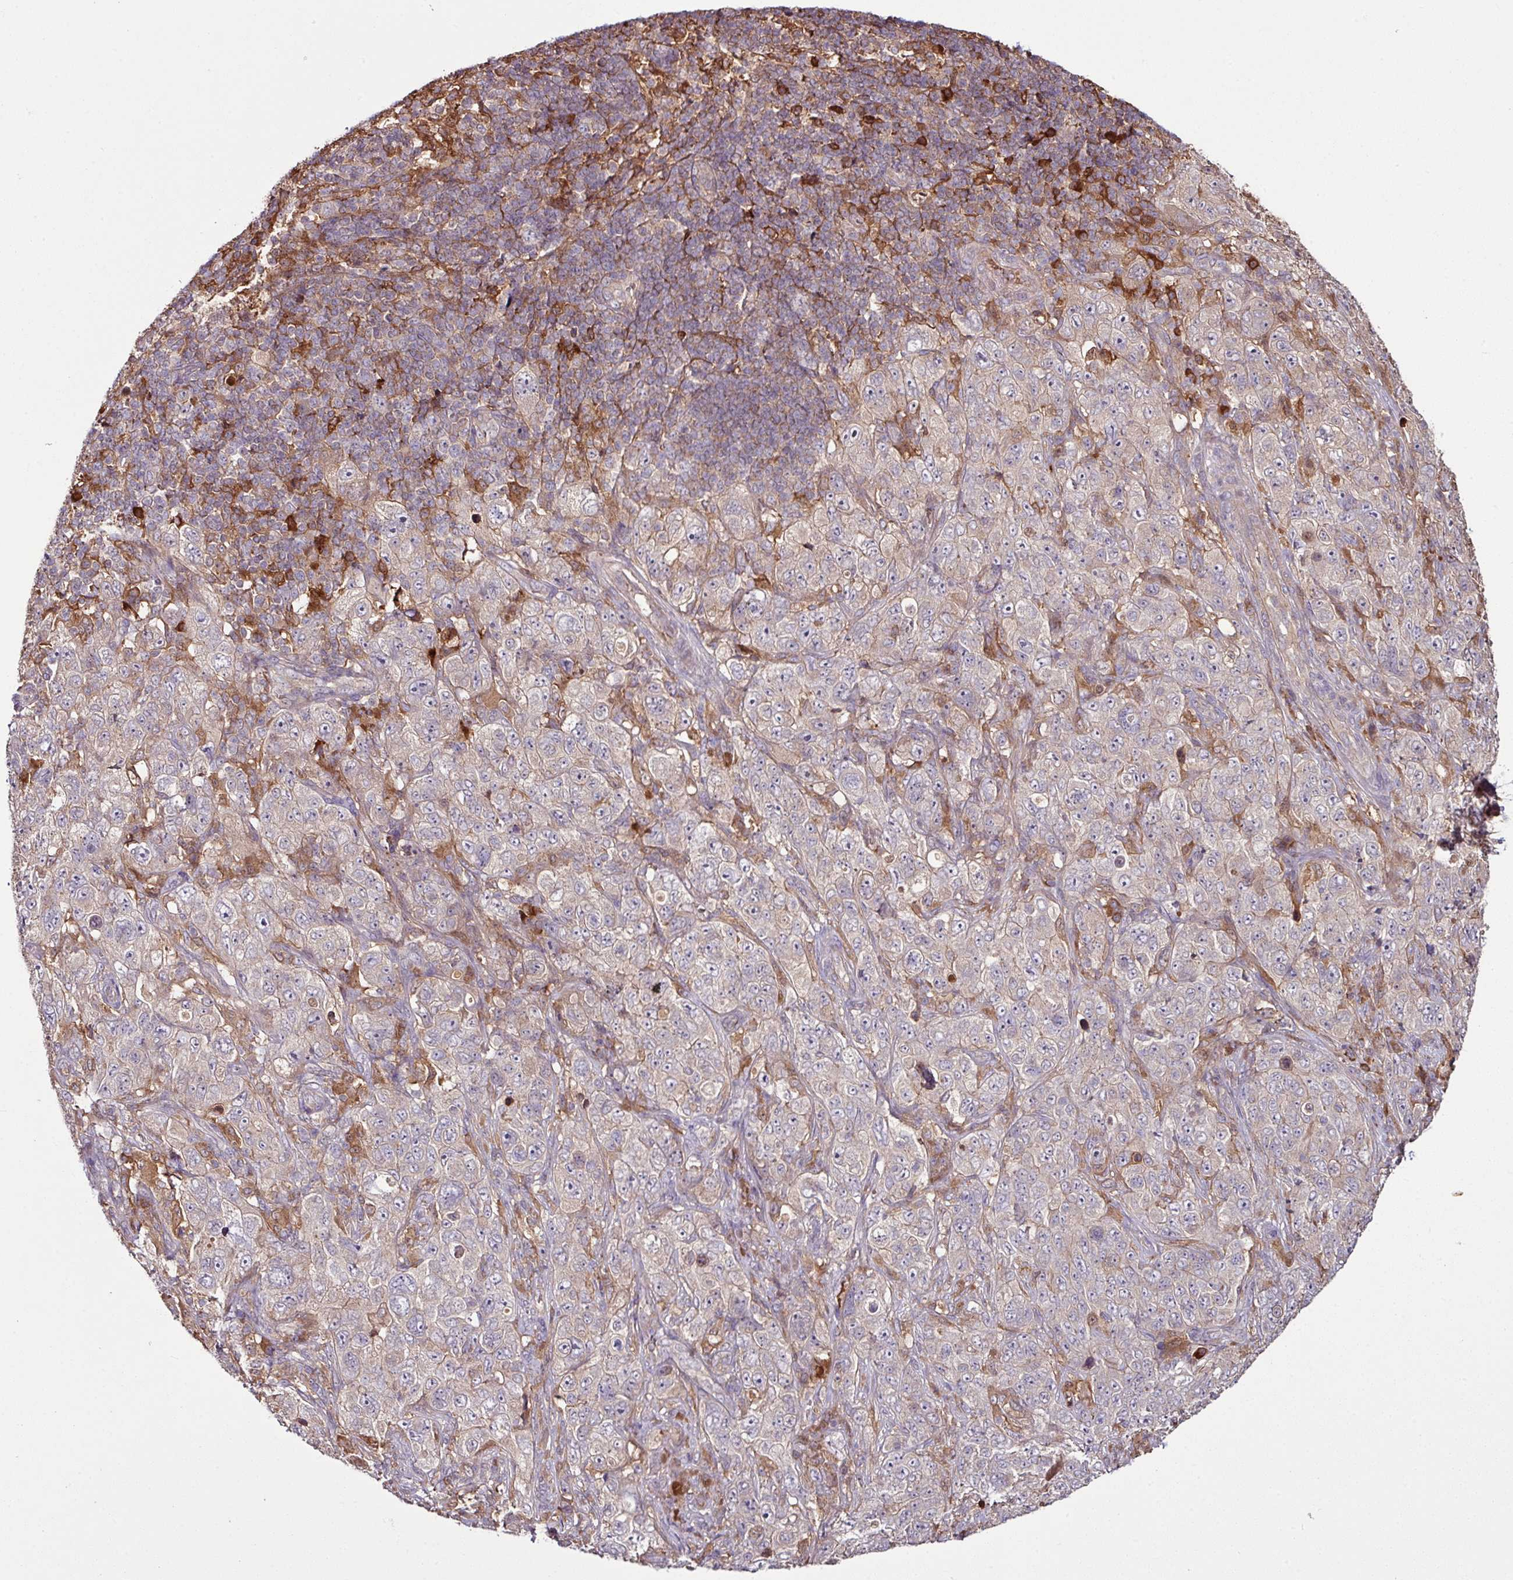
{"staining": {"intensity": "negative", "quantity": "none", "location": "none"}, "tissue": "pancreatic cancer", "cell_type": "Tumor cells", "image_type": "cancer", "snomed": [{"axis": "morphology", "description": "Adenocarcinoma, NOS"}, {"axis": "topography", "description": "Pancreas"}], "caption": "Tumor cells show no significant staining in pancreatic cancer (adenocarcinoma).", "gene": "GNPDA1", "patient": {"sex": "male", "age": 68}}